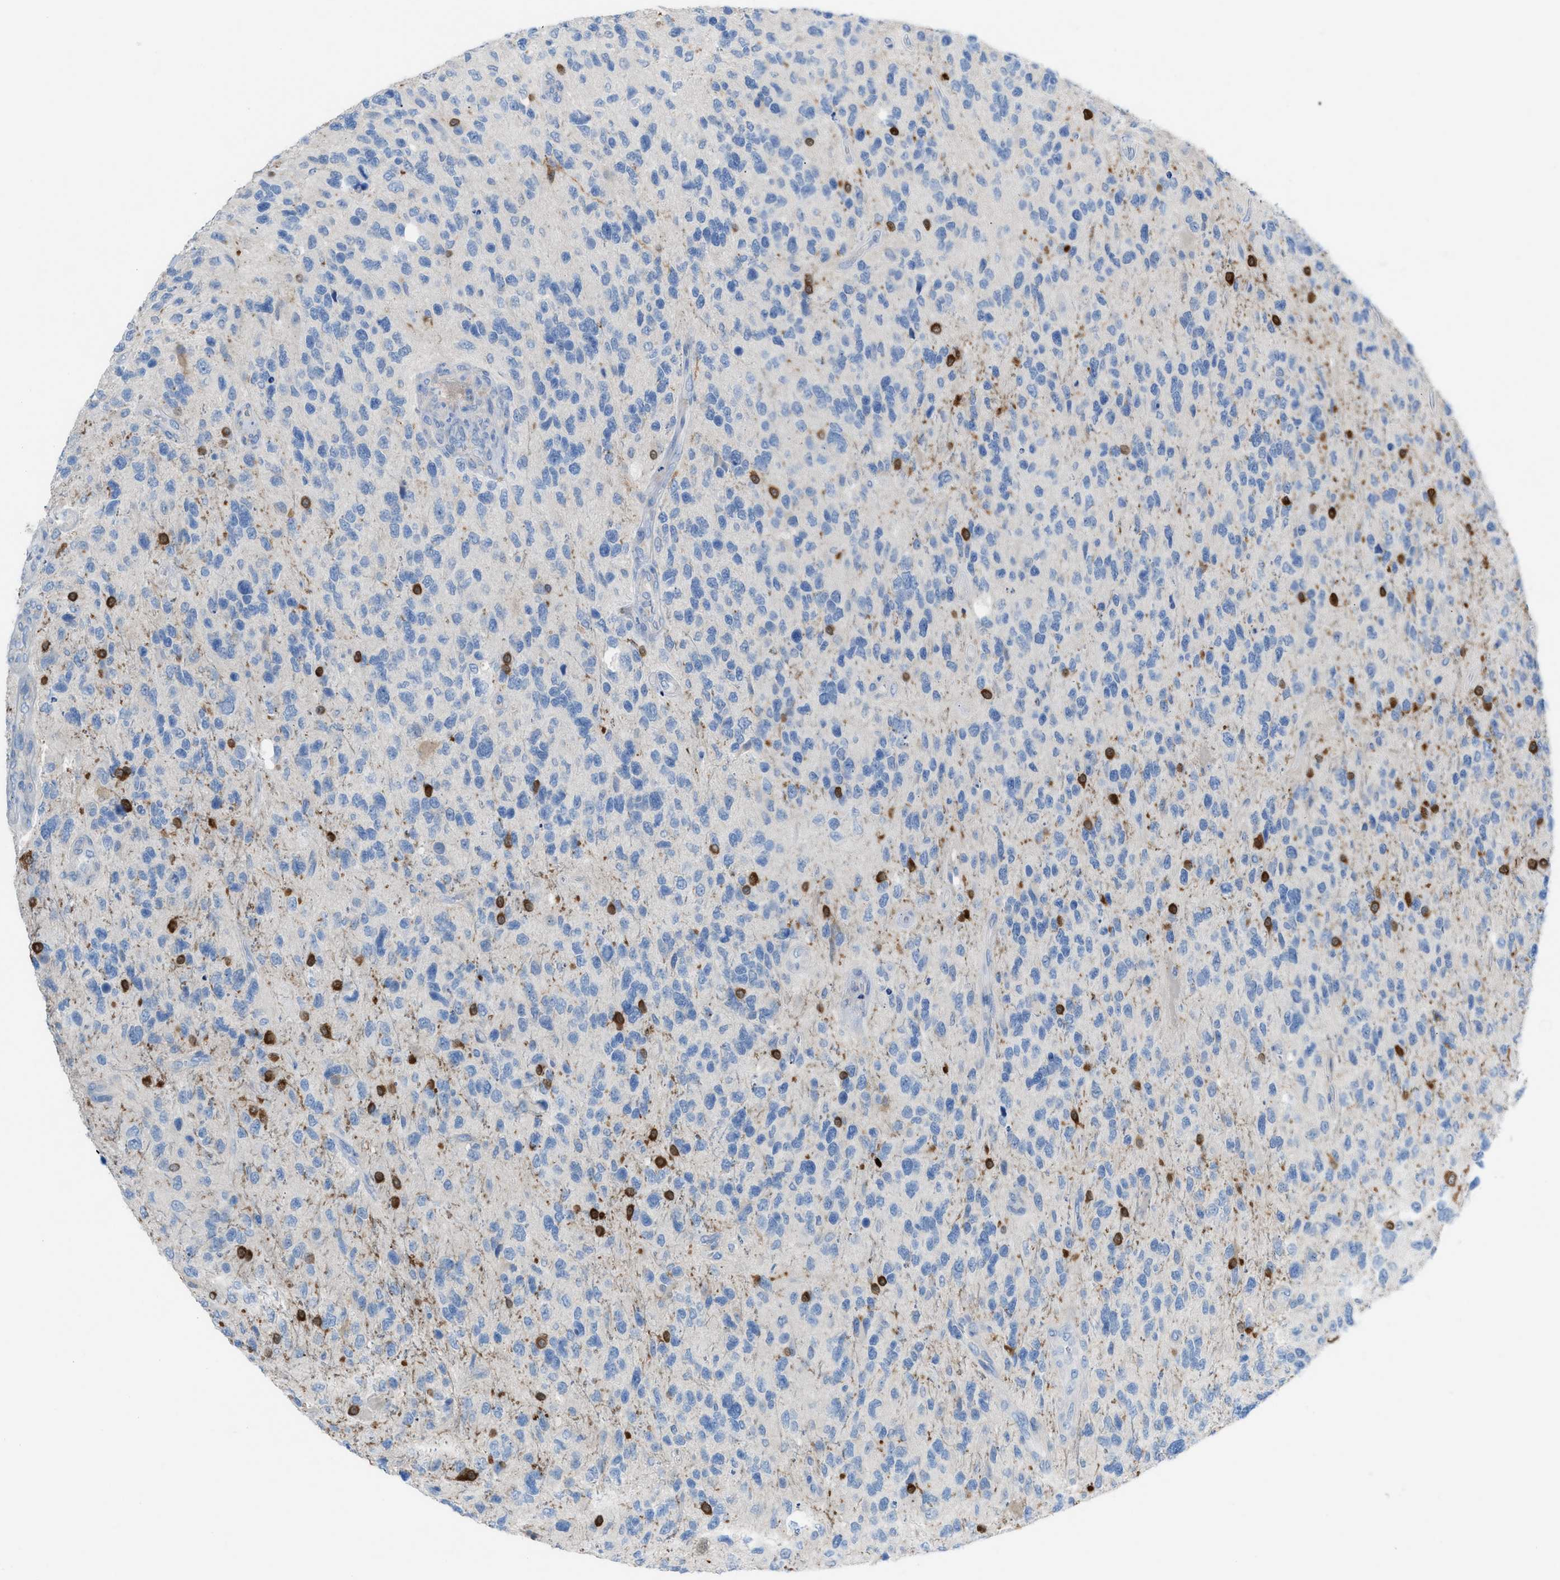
{"staining": {"intensity": "negative", "quantity": "none", "location": "none"}, "tissue": "glioma", "cell_type": "Tumor cells", "image_type": "cancer", "snomed": [{"axis": "morphology", "description": "Glioma, malignant, High grade"}, {"axis": "topography", "description": "Brain"}], "caption": "There is no significant expression in tumor cells of glioma.", "gene": "ASPA", "patient": {"sex": "female", "age": 58}}